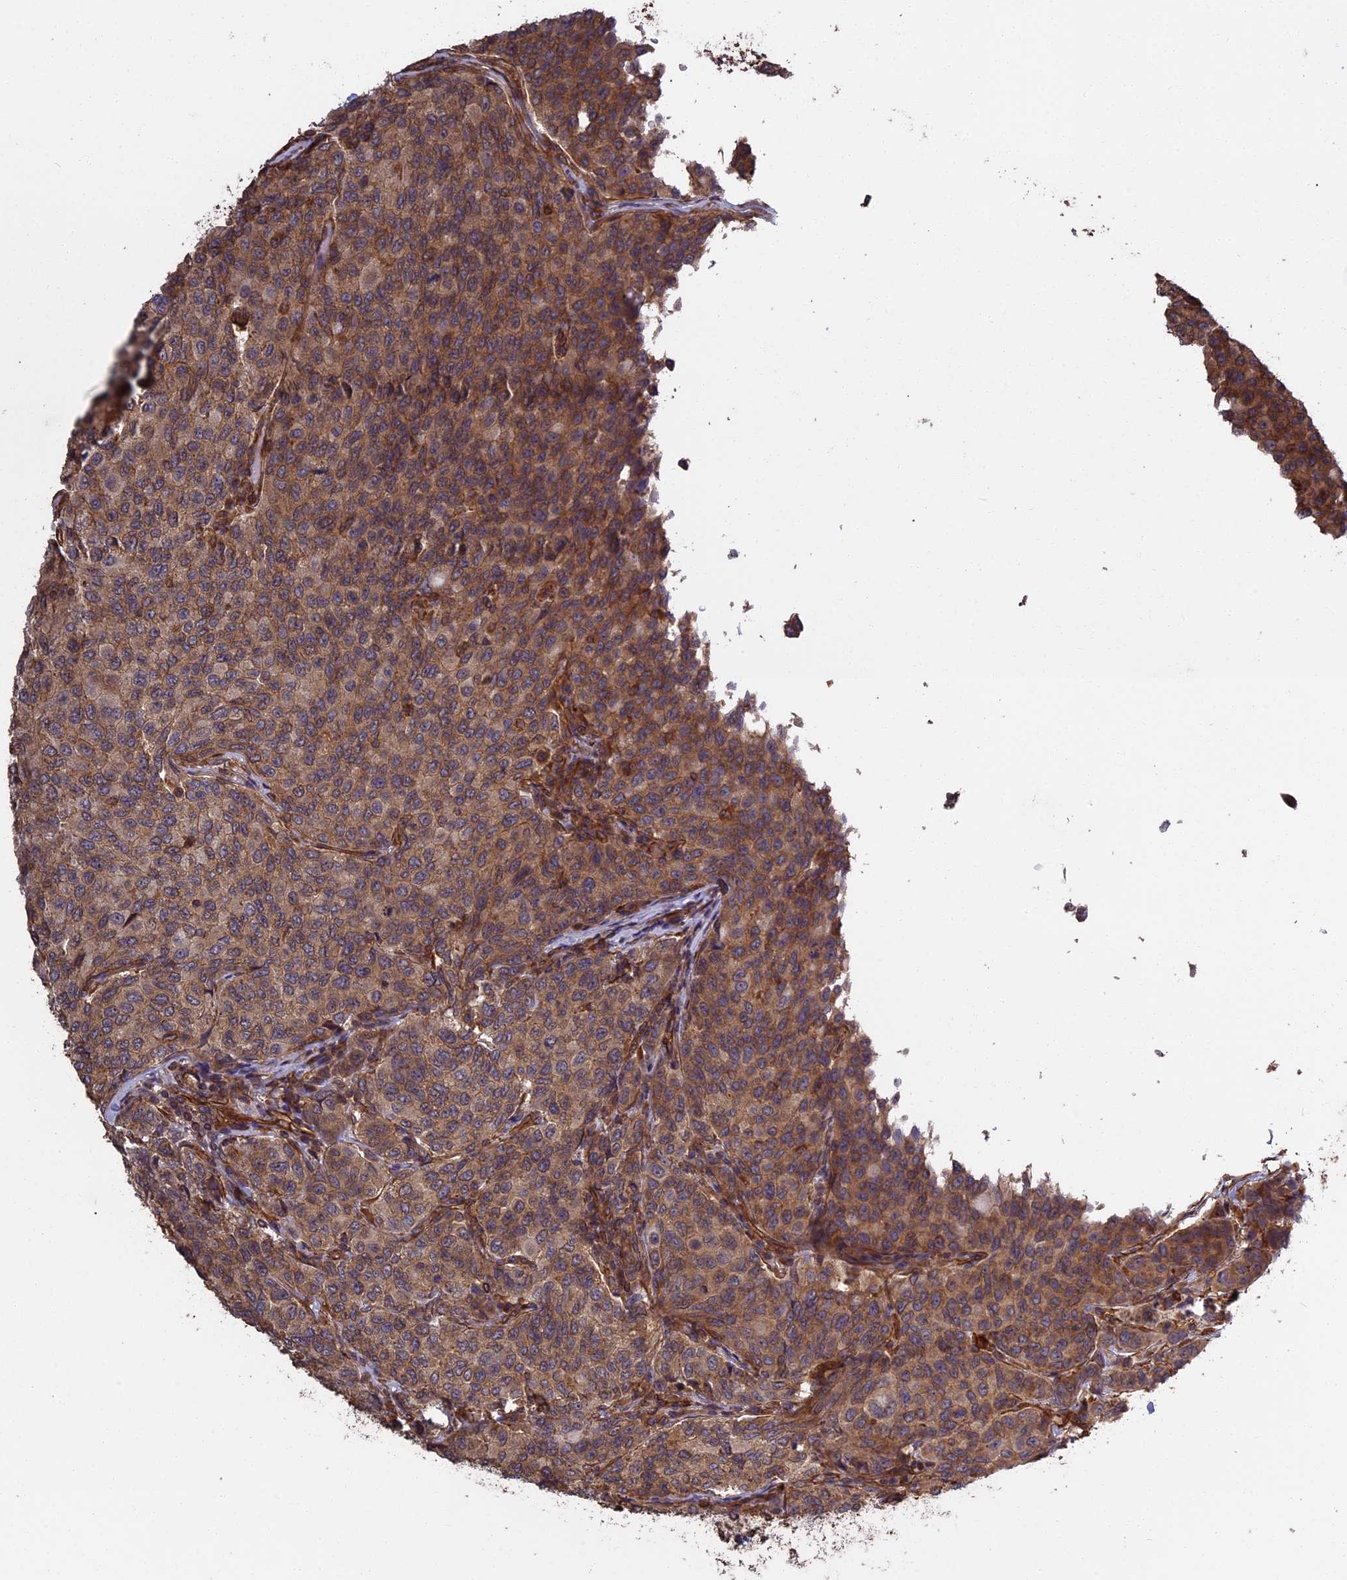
{"staining": {"intensity": "moderate", "quantity": ">75%", "location": "cytoplasmic/membranous"}, "tissue": "breast cancer", "cell_type": "Tumor cells", "image_type": "cancer", "snomed": [{"axis": "morphology", "description": "Duct carcinoma"}, {"axis": "topography", "description": "Breast"}], "caption": "A brown stain shows moderate cytoplasmic/membranous positivity of a protein in invasive ductal carcinoma (breast) tumor cells. Nuclei are stained in blue.", "gene": "CCDC124", "patient": {"sex": "female", "age": 55}}